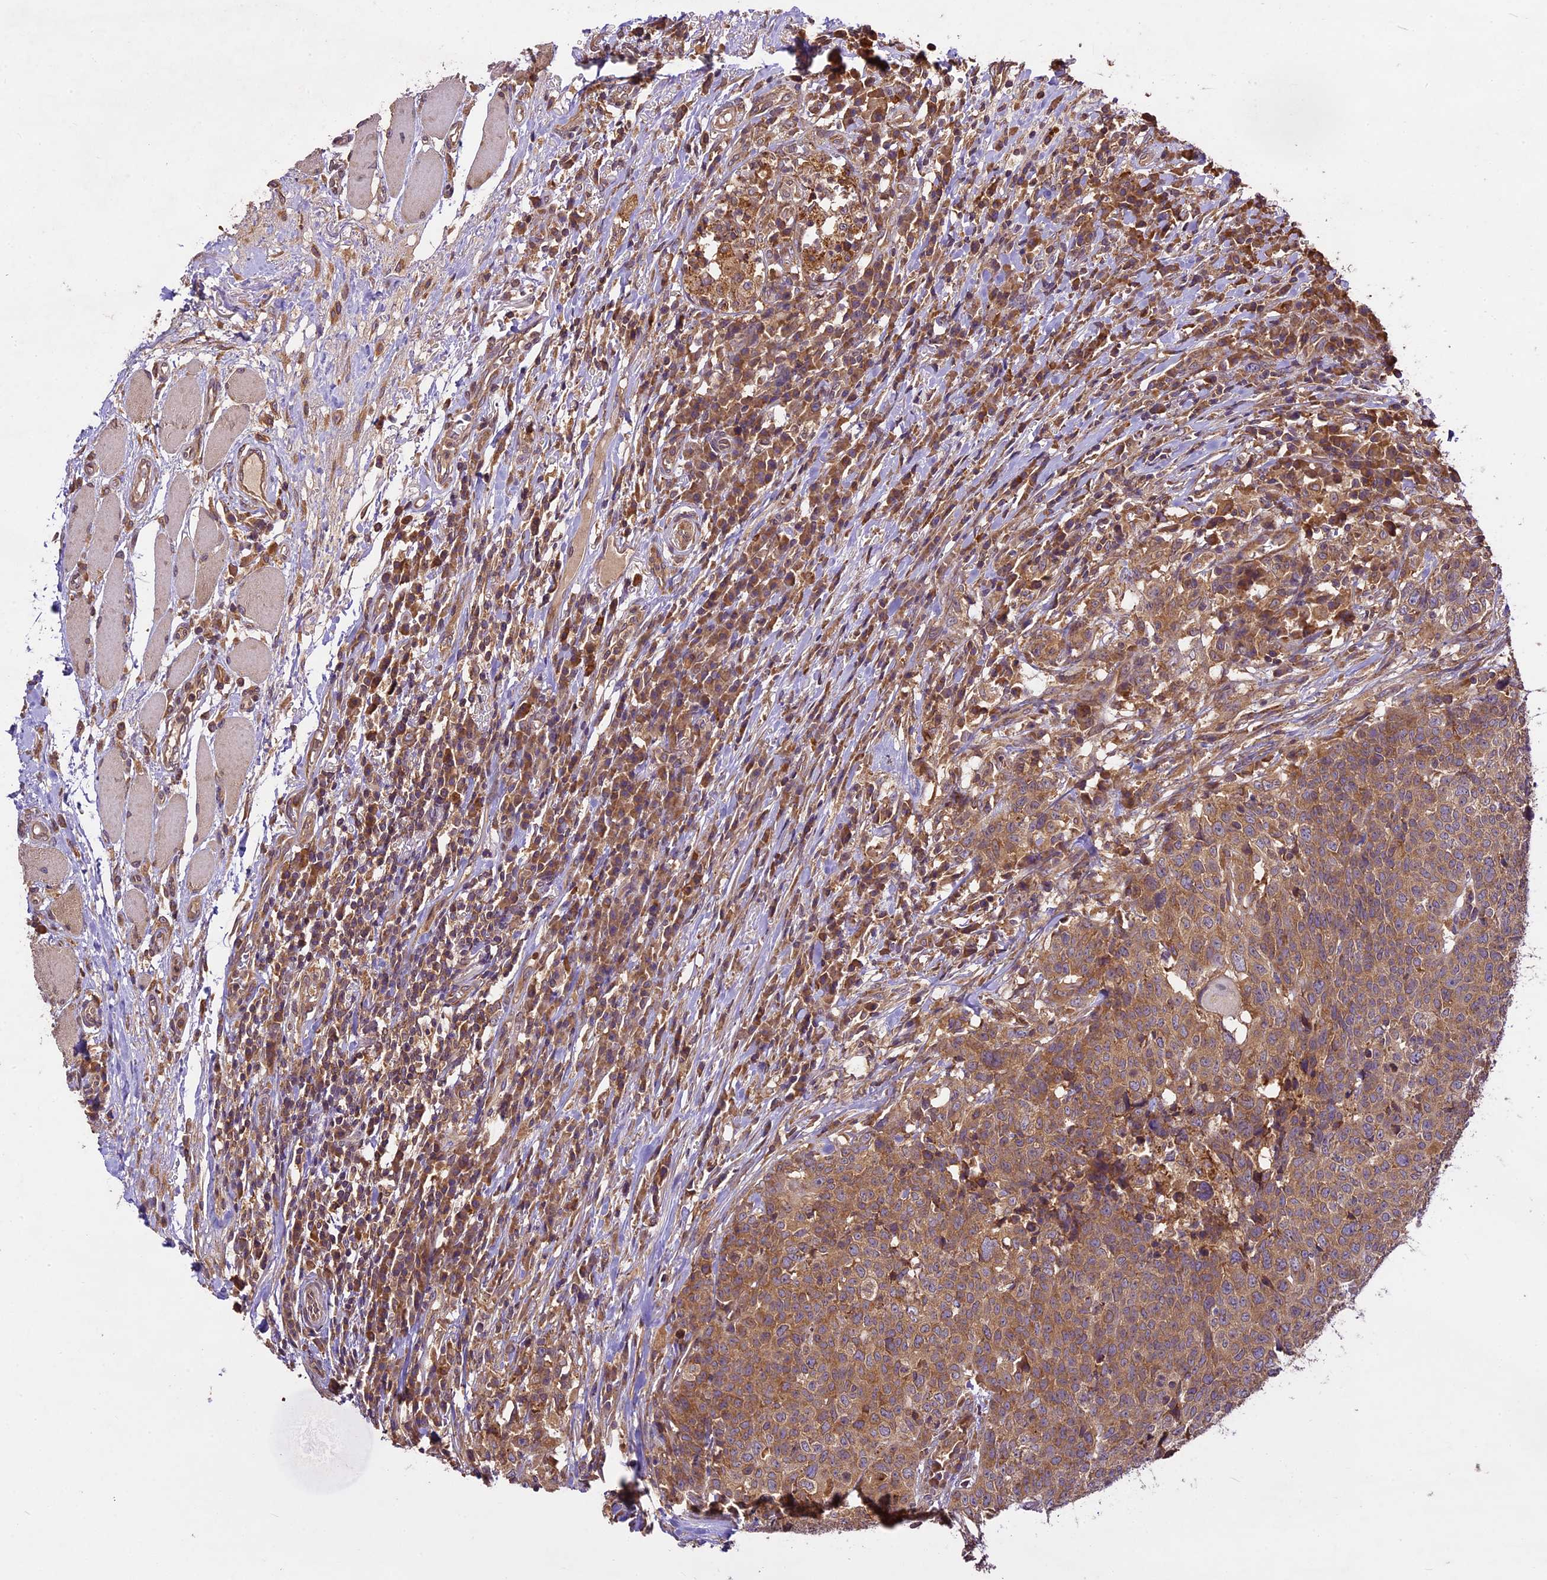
{"staining": {"intensity": "moderate", "quantity": ">75%", "location": "cytoplasmic/membranous"}, "tissue": "head and neck cancer", "cell_type": "Tumor cells", "image_type": "cancer", "snomed": [{"axis": "morphology", "description": "Squamous cell carcinoma, NOS"}, {"axis": "topography", "description": "Head-Neck"}], "caption": "A micrograph showing moderate cytoplasmic/membranous staining in approximately >75% of tumor cells in head and neck cancer, as visualized by brown immunohistochemical staining.", "gene": "BRAP", "patient": {"sex": "male", "age": 66}}